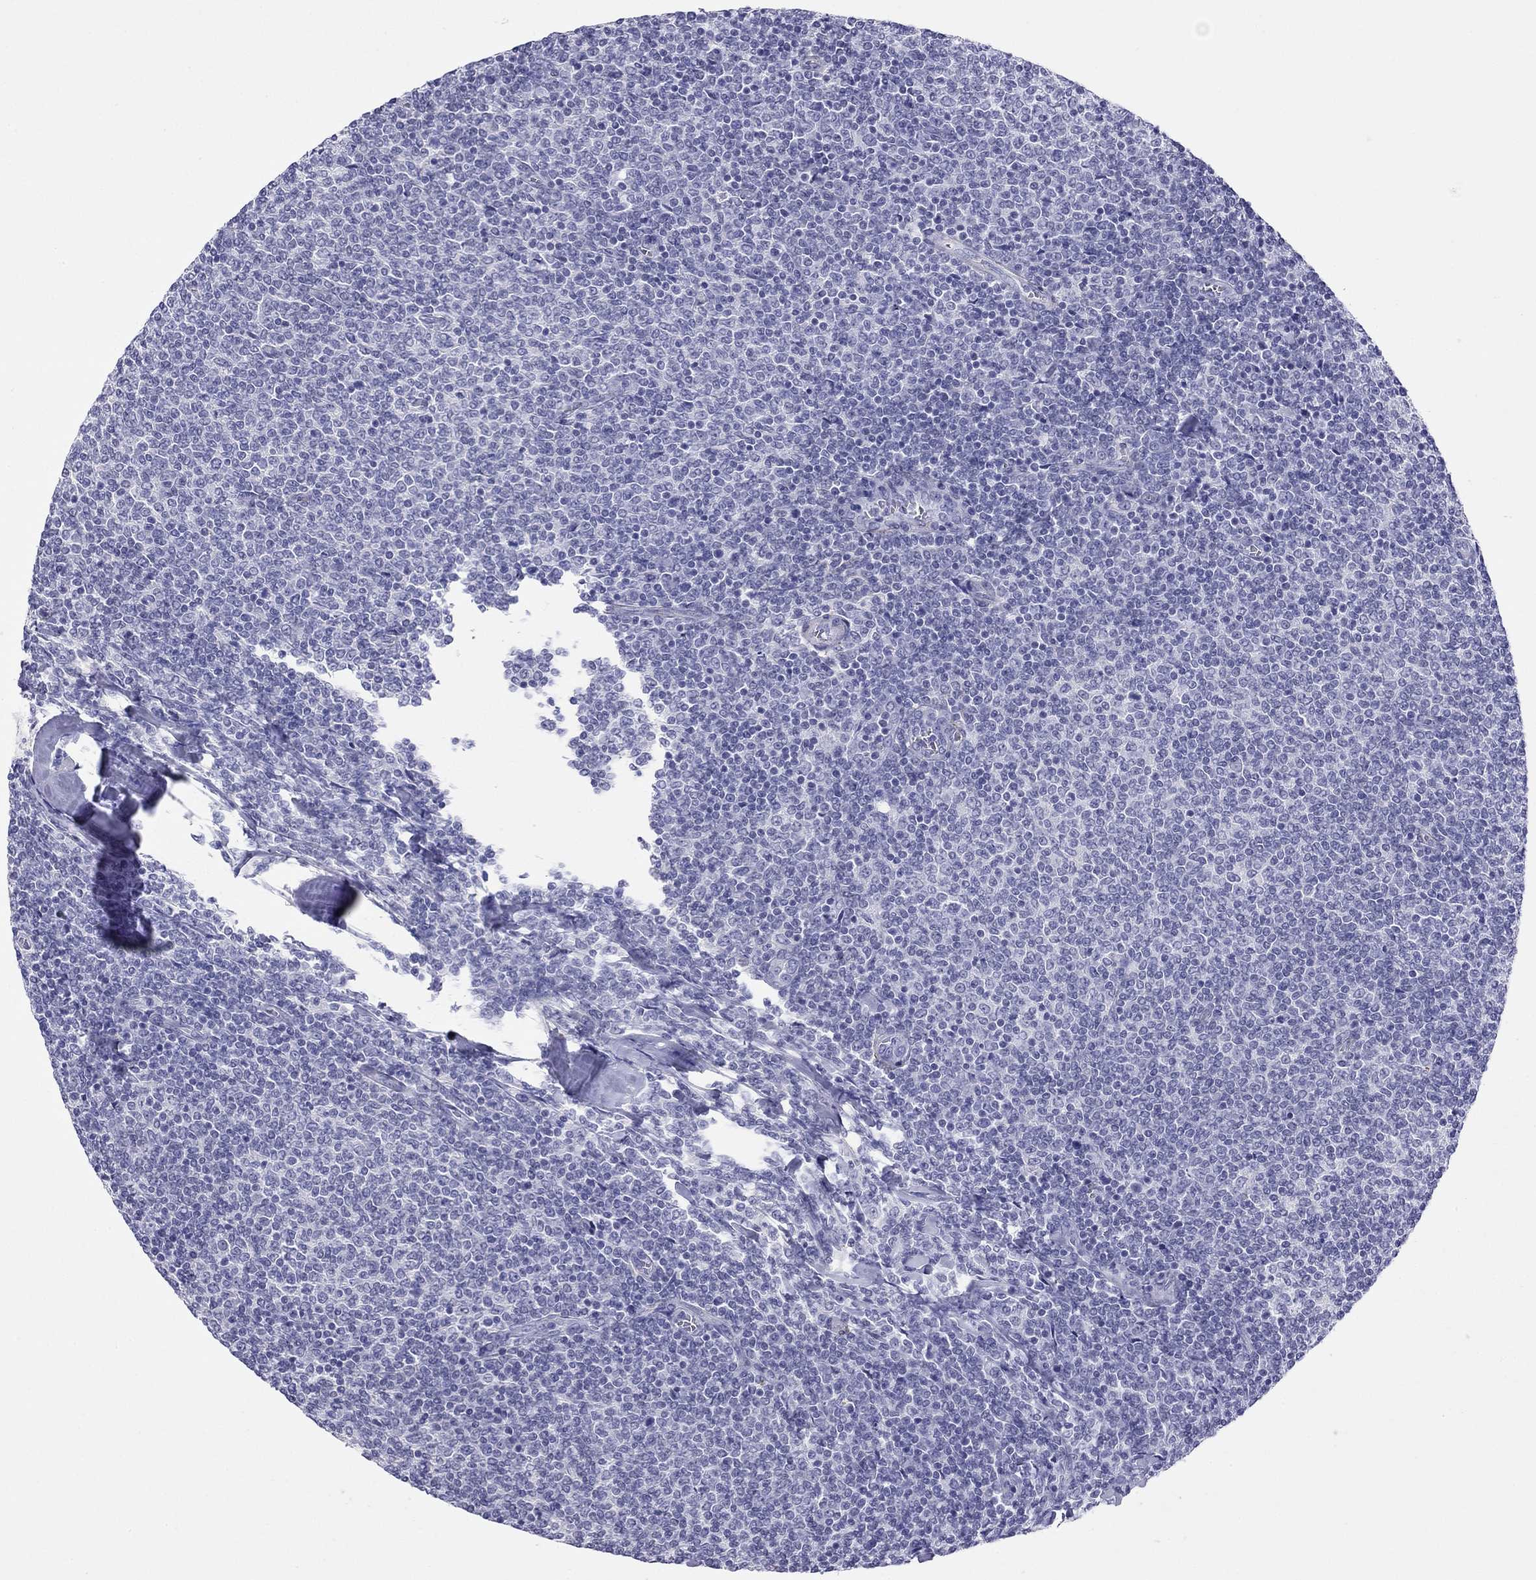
{"staining": {"intensity": "negative", "quantity": "none", "location": "none"}, "tissue": "lymphoma", "cell_type": "Tumor cells", "image_type": "cancer", "snomed": [{"axis": "morphology", "description": "Malignant lymphoma, non-Hodgkin's type, Low grade"}, {"axis": "topography", "description": "Lymph node"}], "caption": "High power microscopy photomicrograph of an immunohistochemistry image of lymphoma, revealing no significant positivity in tumor cells.", "gene": "MYMX", "patient": {"sex": "male", "age": 52}}